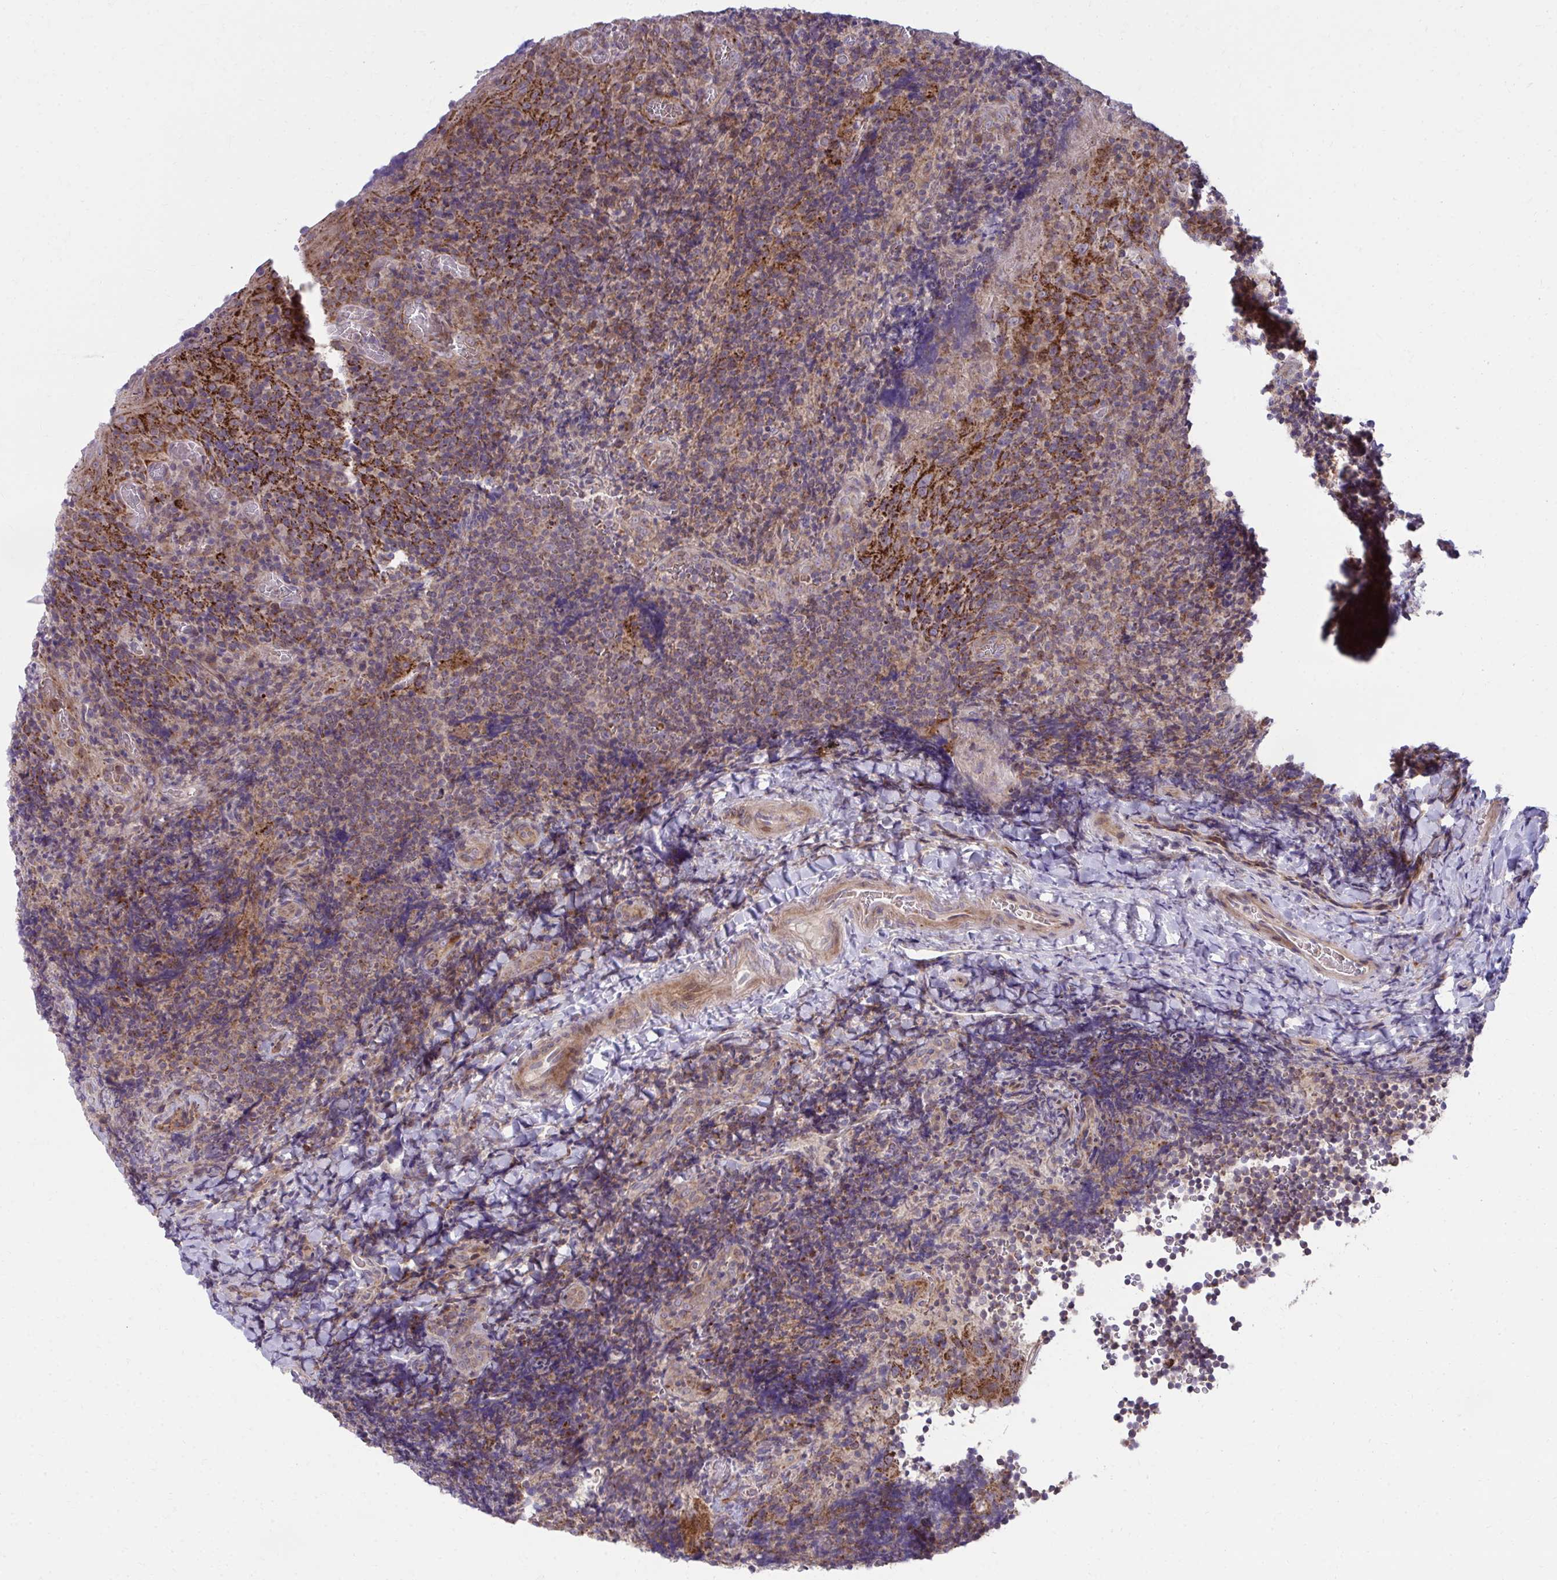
{"staining": {"intensity": "weak", "quantity": "25%-75%", "location": "cytoplasmic/membranous"}, "tissue": "tonsil", "cell_type": "Non-germinal center cells", "image_type": "normal", "snomed": [{"axis": "morphology", "description": "Normal tissue, NOS"}, {"axis": "topography", "description": "Tonsil"}], "caption": "This image displays normal tonsil stained with immunohistochemistry (IHC) to label a protein in brown. The cytoplasmic/membranous of non-germinal center cells show weak positivity for the protein. Nuclei are counter-stained blue.", "gene": "C16orf54", "patient": {"sex": "male", "age": 17}}